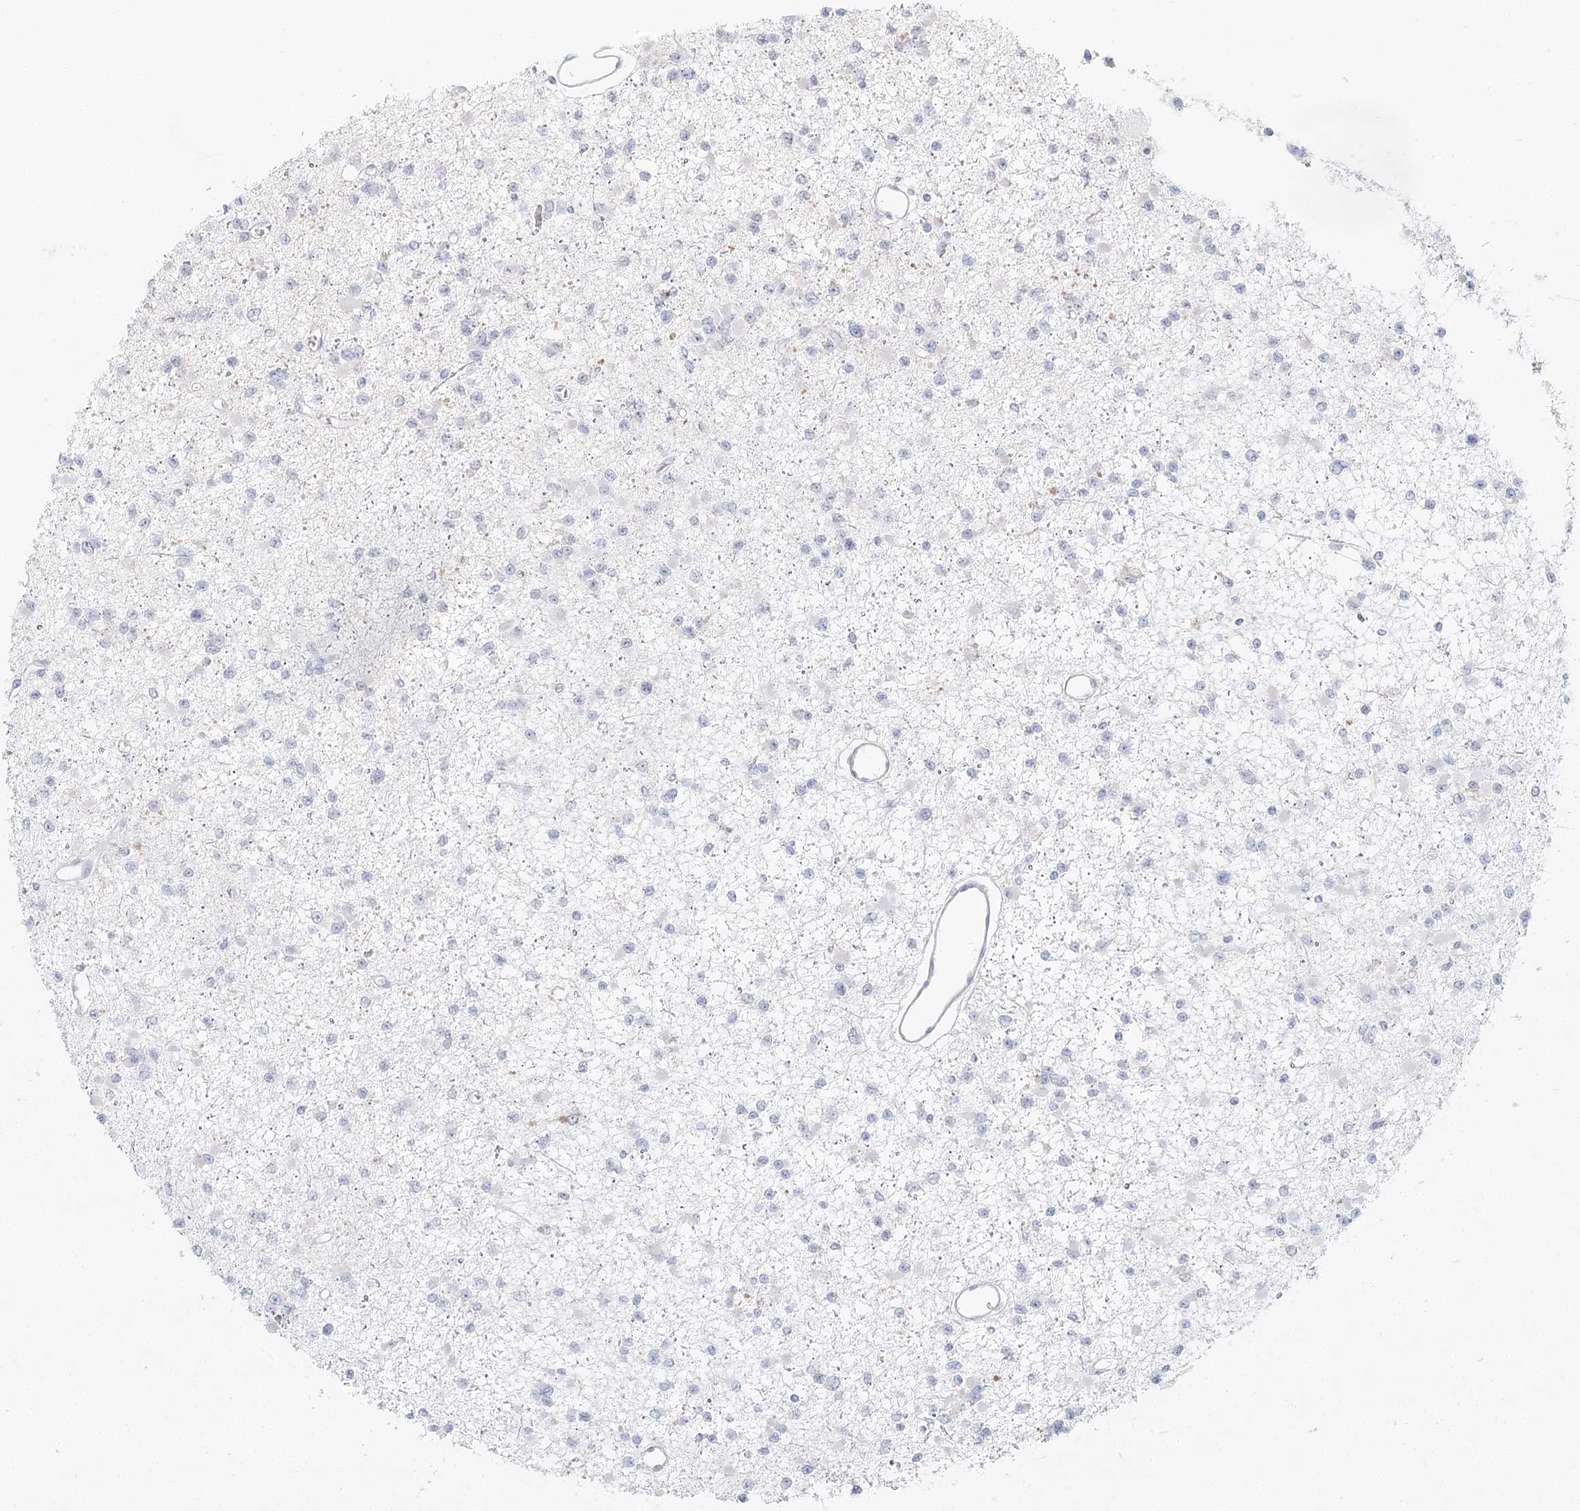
{"staining": {"intensity": "negative", "quantity": "none", "location": "none"}, "tissue": "glioma", "cell_type": "Tumor cells", "image_type": "cancer", "snomed": [{"axis": "morphology", "description": "Glioma, malignant, Low grade"}, {"axis": "topography", "description": "Brain"}], "caption": "Malignant low-grade glioma stained for a protein using IHC exhibits no positivity tumor cells.", "gene": "DMGDH", "patient": {"sex": "female", "age": 22}}